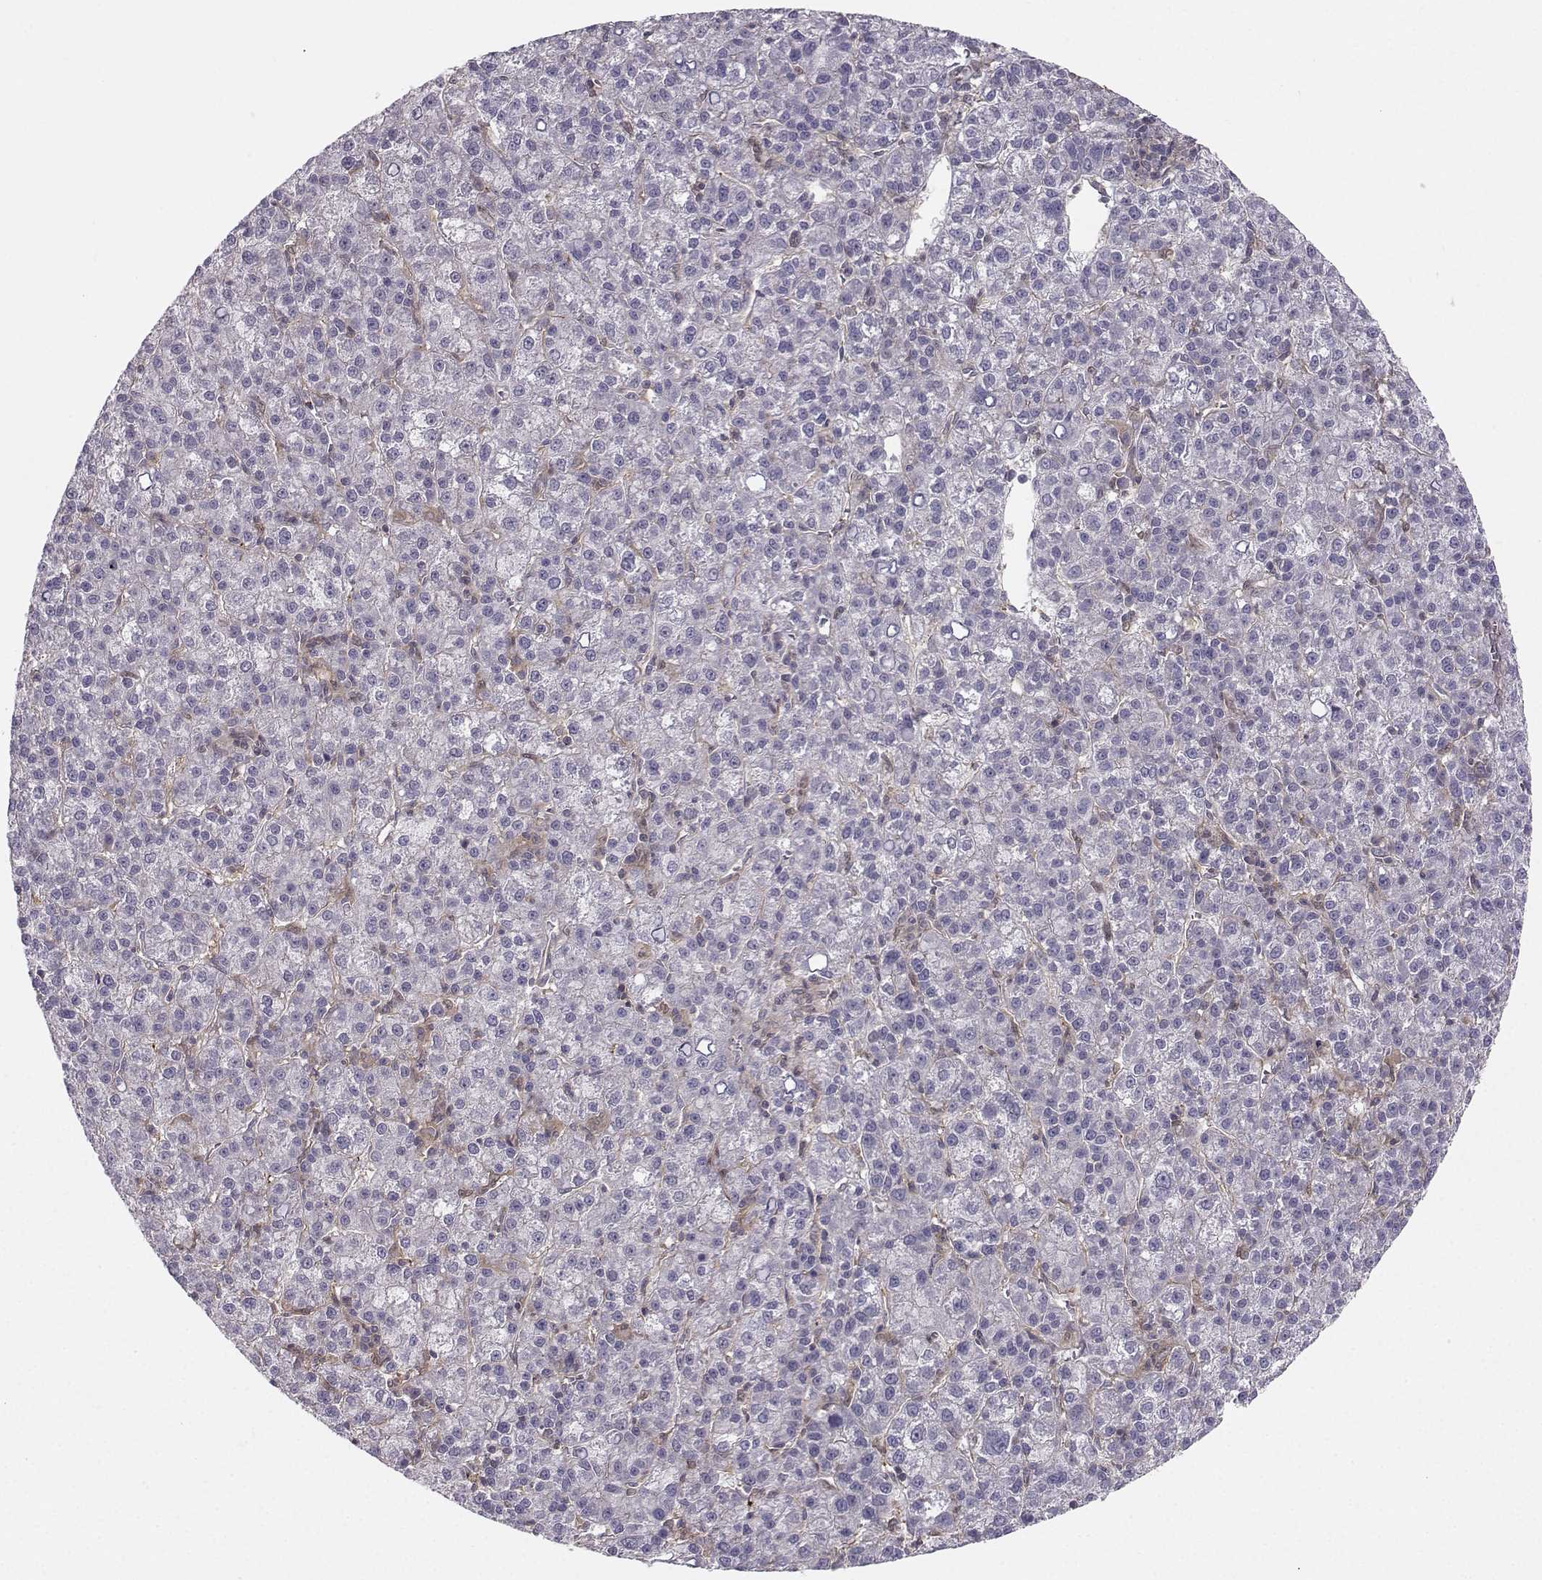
{"staining": {"intensity": "negative", "quantity": "none", "location": "none"}, "tissue": "liver cancer", "cell_type": "Tumor cells", "image_type": "cancer", "snomed": [{"axis": "morphology", "description": "Carcinoma, Hepatocellular, NOS"}, {"axis": "topography", "description": "Liver"}], "caption": "Immunohistochemistry of liver cancer (hepatocellular carcinoma) exhibits no expression in tumor cells. (Stains: DAB IHC with hematoxylin counter stain, Microscopy: brightfield microscopy at high magnification).", "gene": "ASB16", "patient": {"sex": "female", "age": 60}}